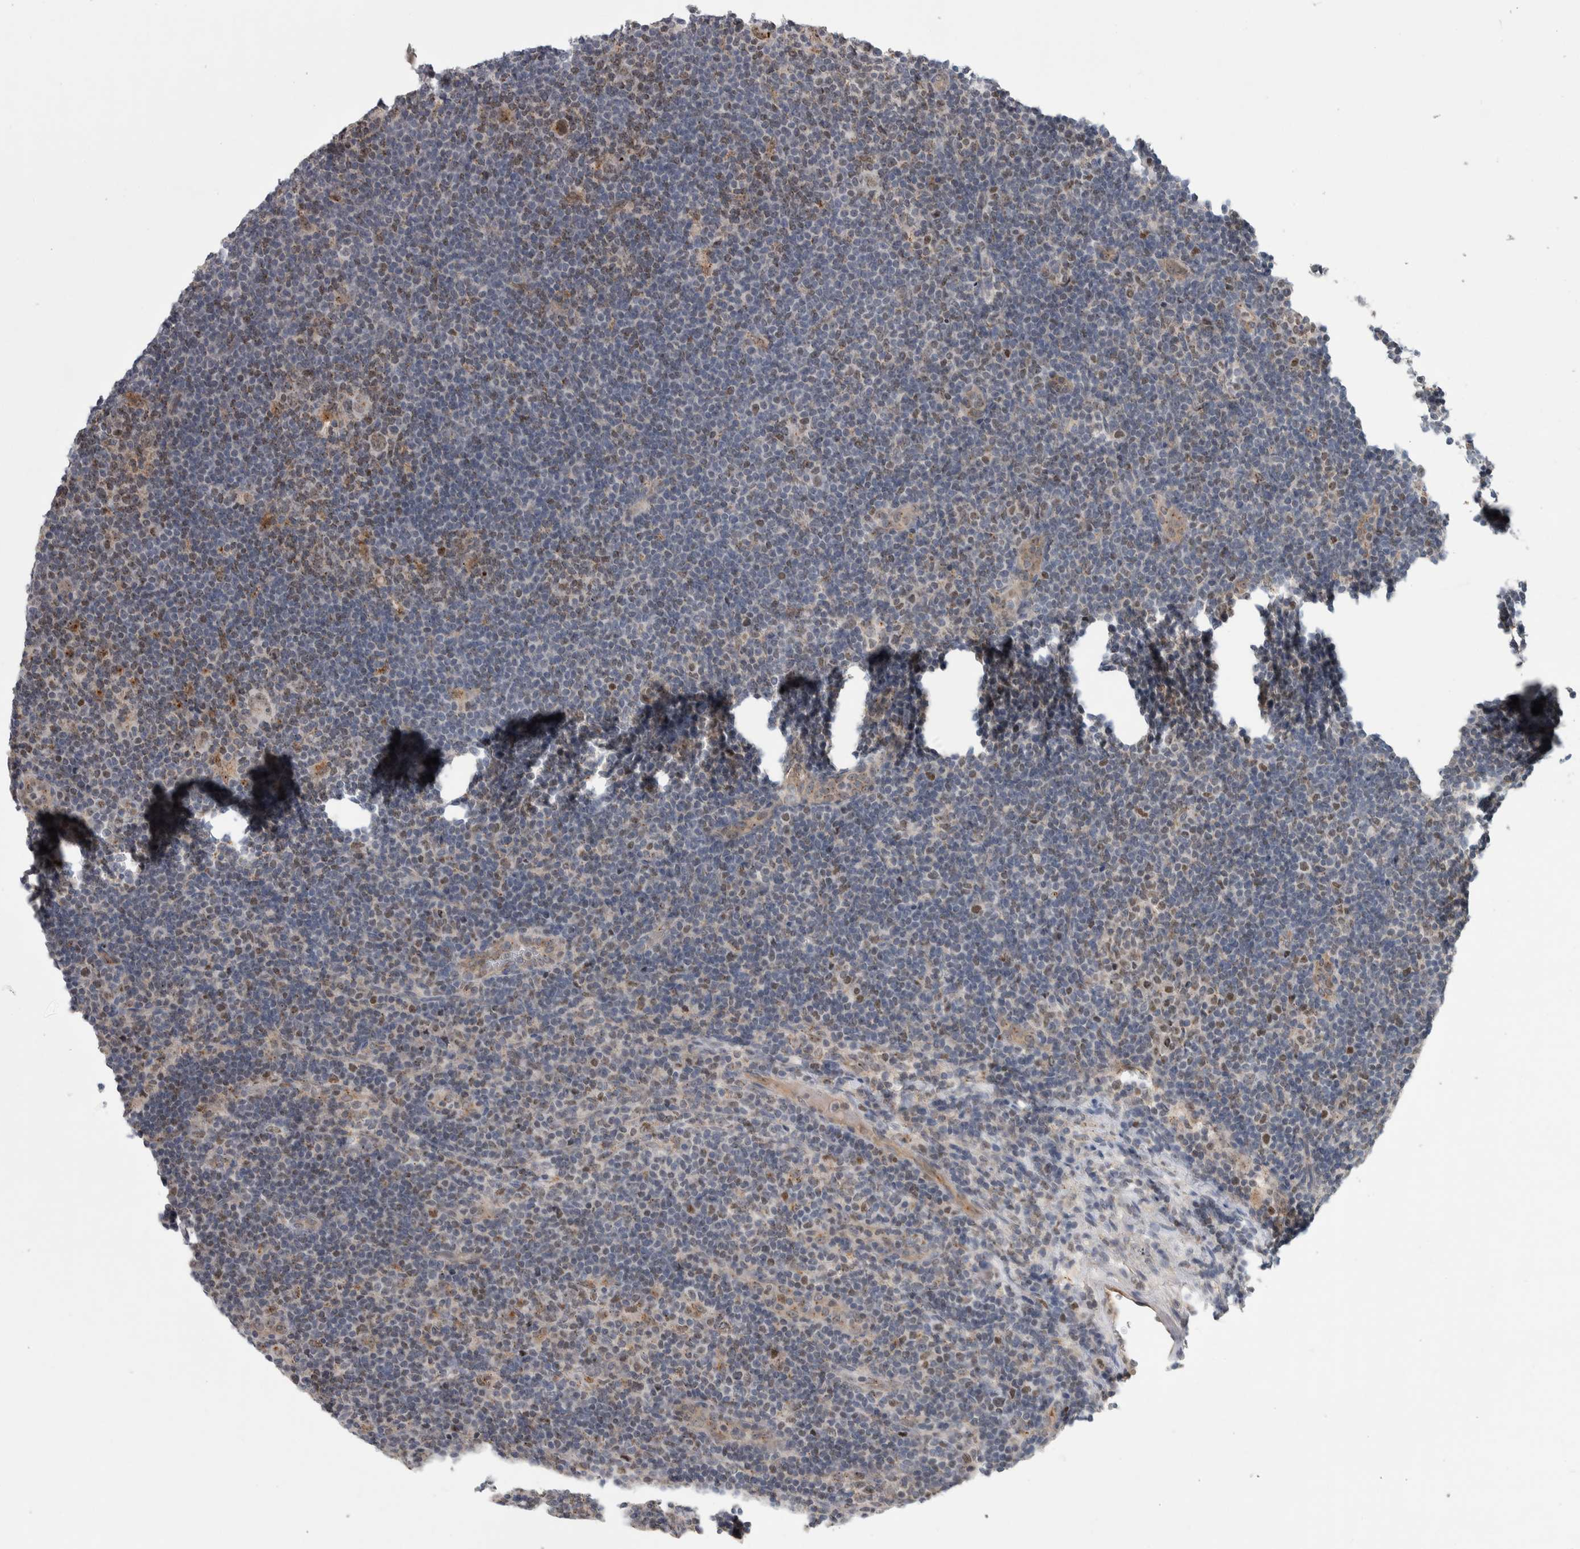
{"staining": {"intensity": "weak", "quantity": ">75%", "location": "nuclear"}, "tissue": "lymphoma", "cell_type": "Tumor cells", "image_type": "cancer", "snomed": [{"axis": "morphology", "description": "Hodgkin's disease, NOS"}, {"axis": "topography", "description": "Lymph node"}], "caption": "This is a photomicrograph of immunohistochemistry staining of Hodgkin's disease, which shows weak expression in the nuclear of tumor cells.", "gene": "MSL1", "patient": {"sex": "female", "age": 57}}